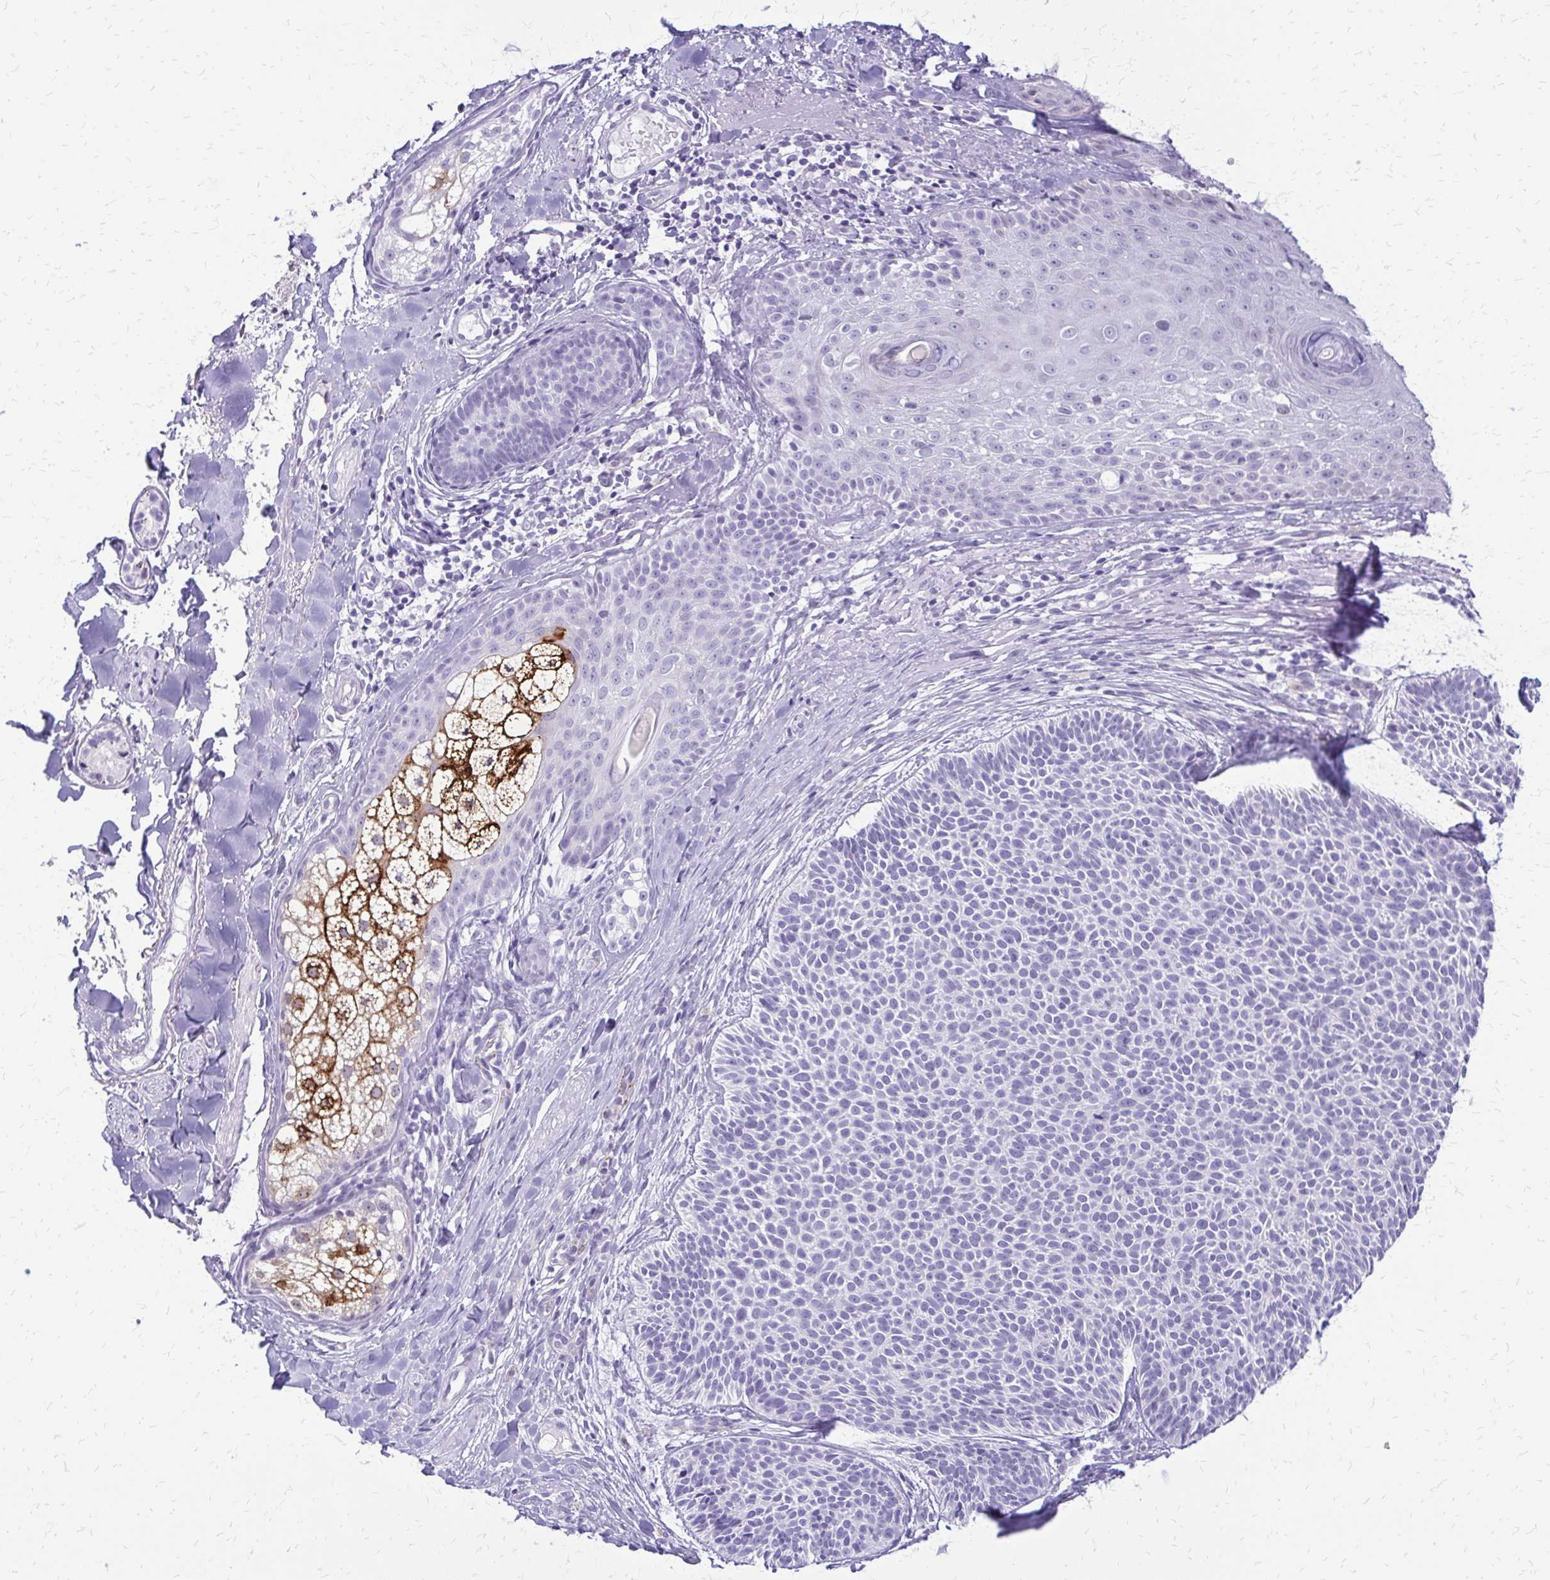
{"staining": {"intensity": "negative", "quantity": "none", "location": "none"}, "tissue": "skin cancer", "cell_type": "Tumor cells", "image_type": "cancer", "snomed": [{"axis": "morphology", "description": "Basal cell carcinoma"}, {"axis": "topography", "description": "Skin"}], "caption": "Tumor cells show no significant expression in skin basal cell carcinoma.", "gene": "FAM162B", "patient": {"sex": "male", "age": 82}}